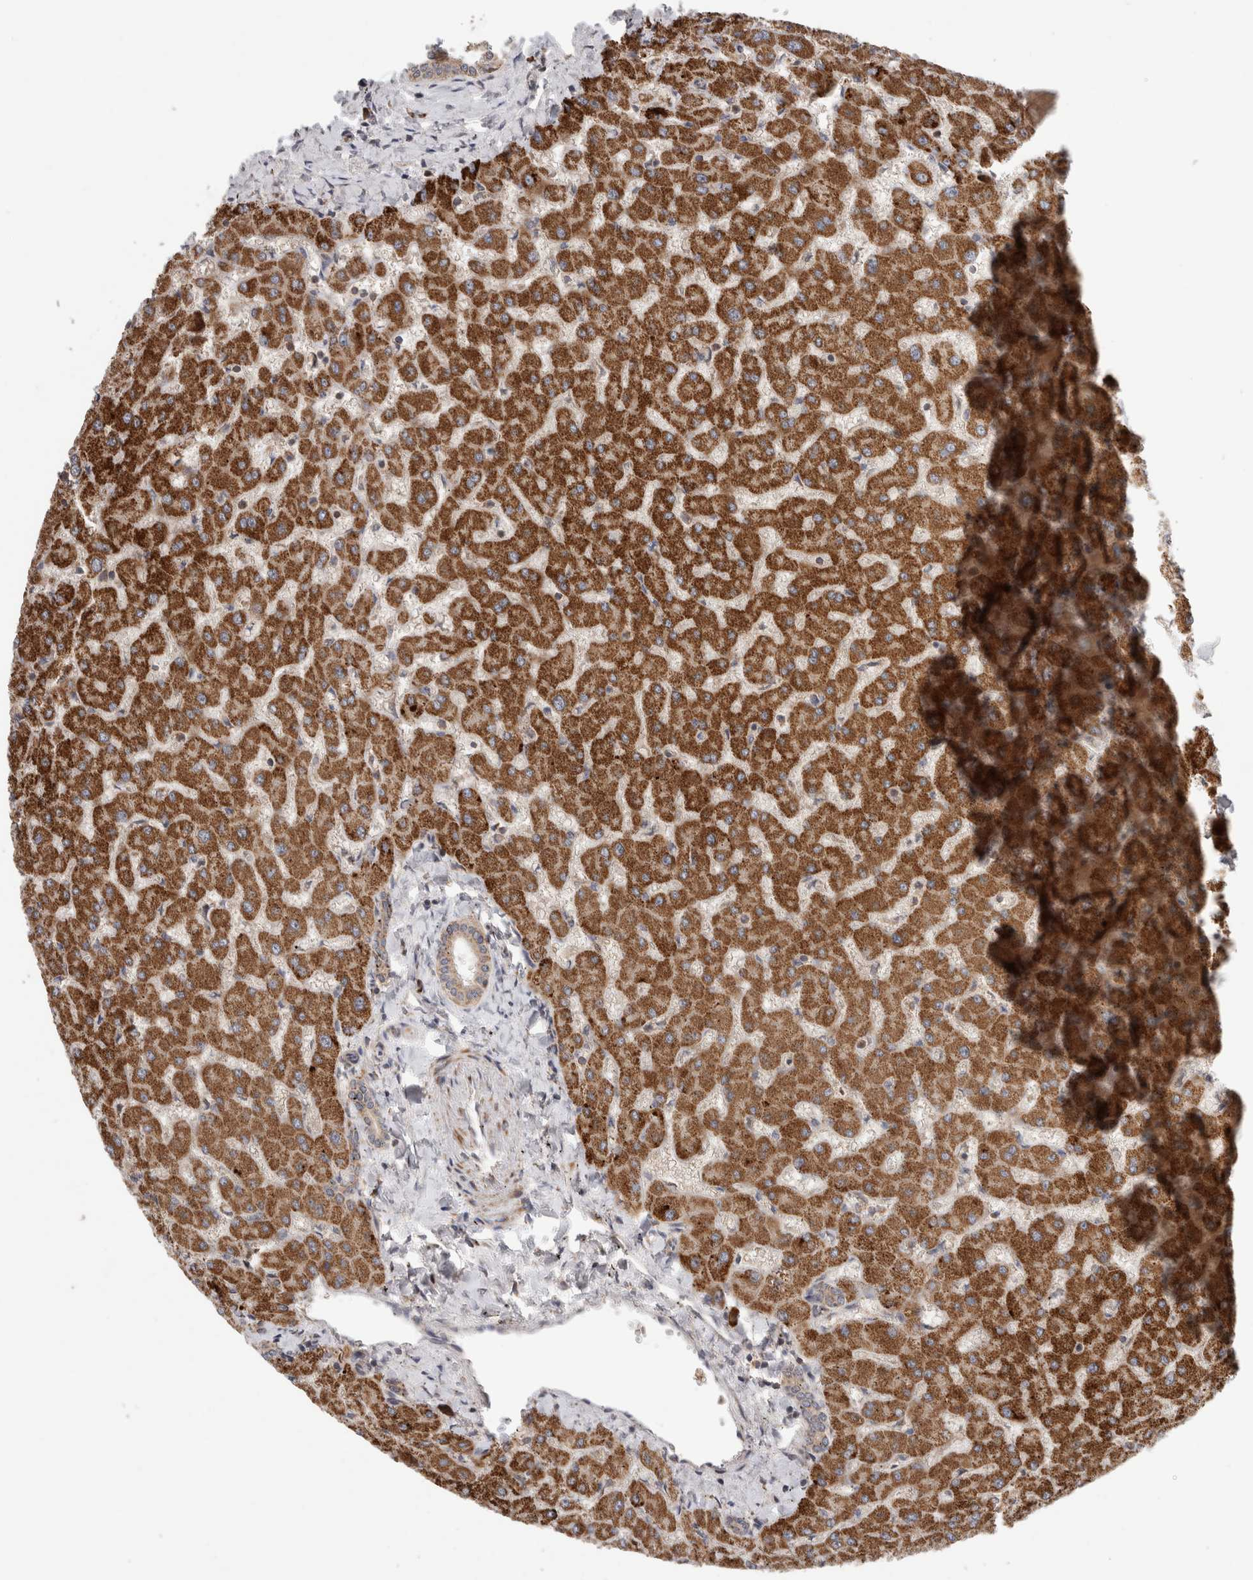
{"staining": {"intensity": "weak", "quantity": ">75%", "location": "cytoplasmic/membranous"}, "tissue": "liver", "cell_type": "Cholangiocytes", "image_type": "normal", "snomed": [{"axis": "morphology", "description": "Normal tissue, NOS"}, {"axis": "topography", "description": "Liver"}], "caption": "Protein expression analysis of benign liver shows weak cytoplasmic/membranous expression in approximately >75% of cholangiocytes.", "gene": "KIF21B", "patient": {"sex": "female", "age": 63}}